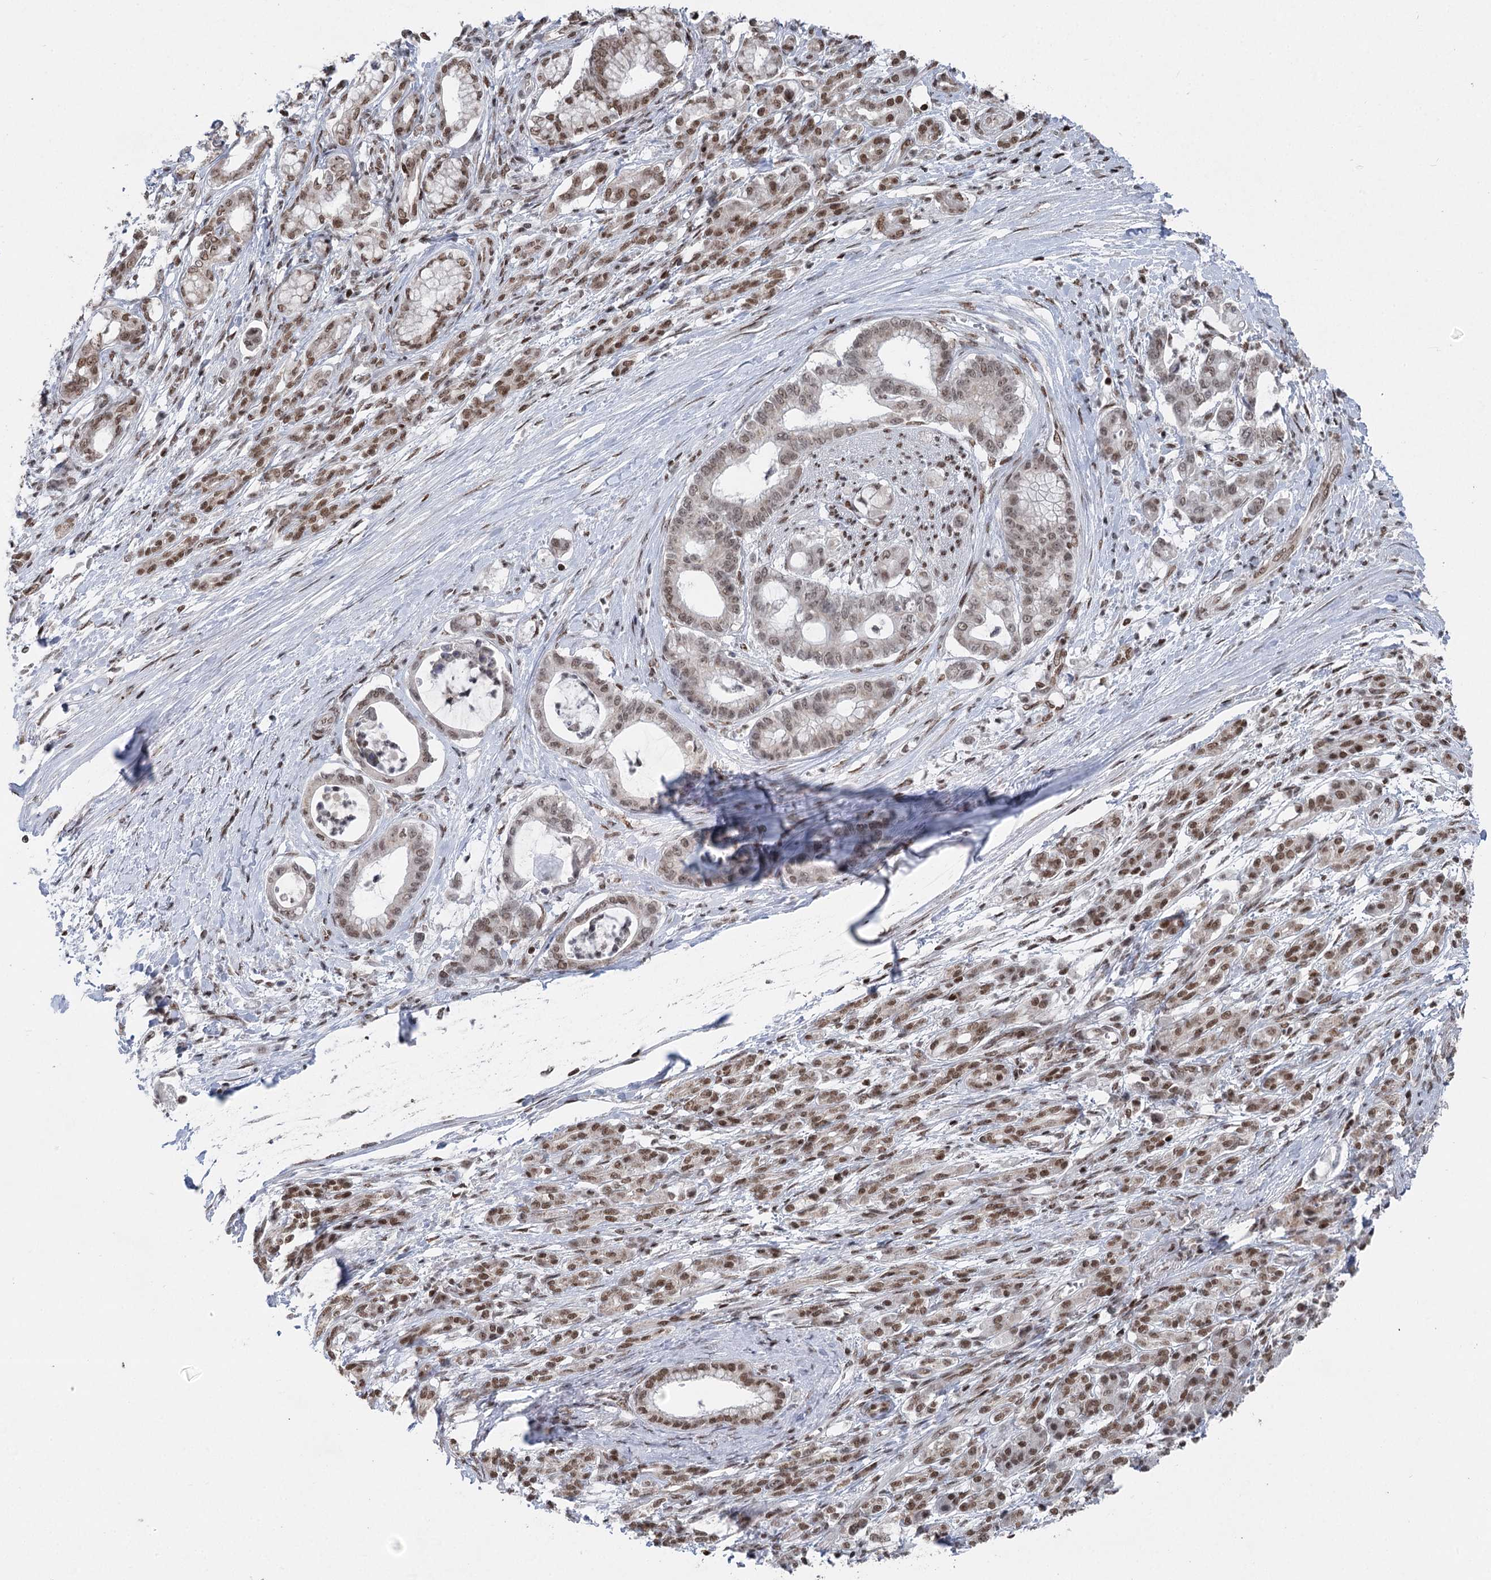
{"staining": {"intensity": "moderate", "quantity": ">75%", "location": "nuclear"}, "tissue": "pancreatic cancer", "cell_type": "Tumor cells", "image_type": "cancer", "snomed": [{"axis": "morphology", "description": "Adenocarcinoma, NOS"}, {"axis": "topography", "description": "Pancreas"}], "caption": "Pancreatic cancer (adenocarcinoma) was stained to show a protein in brown. There is medium levels of moderate nuclear expression in about >75% of tumor cells.", "gene": "CGGBP1", "patient": {"sex": "female", "age": 55}}